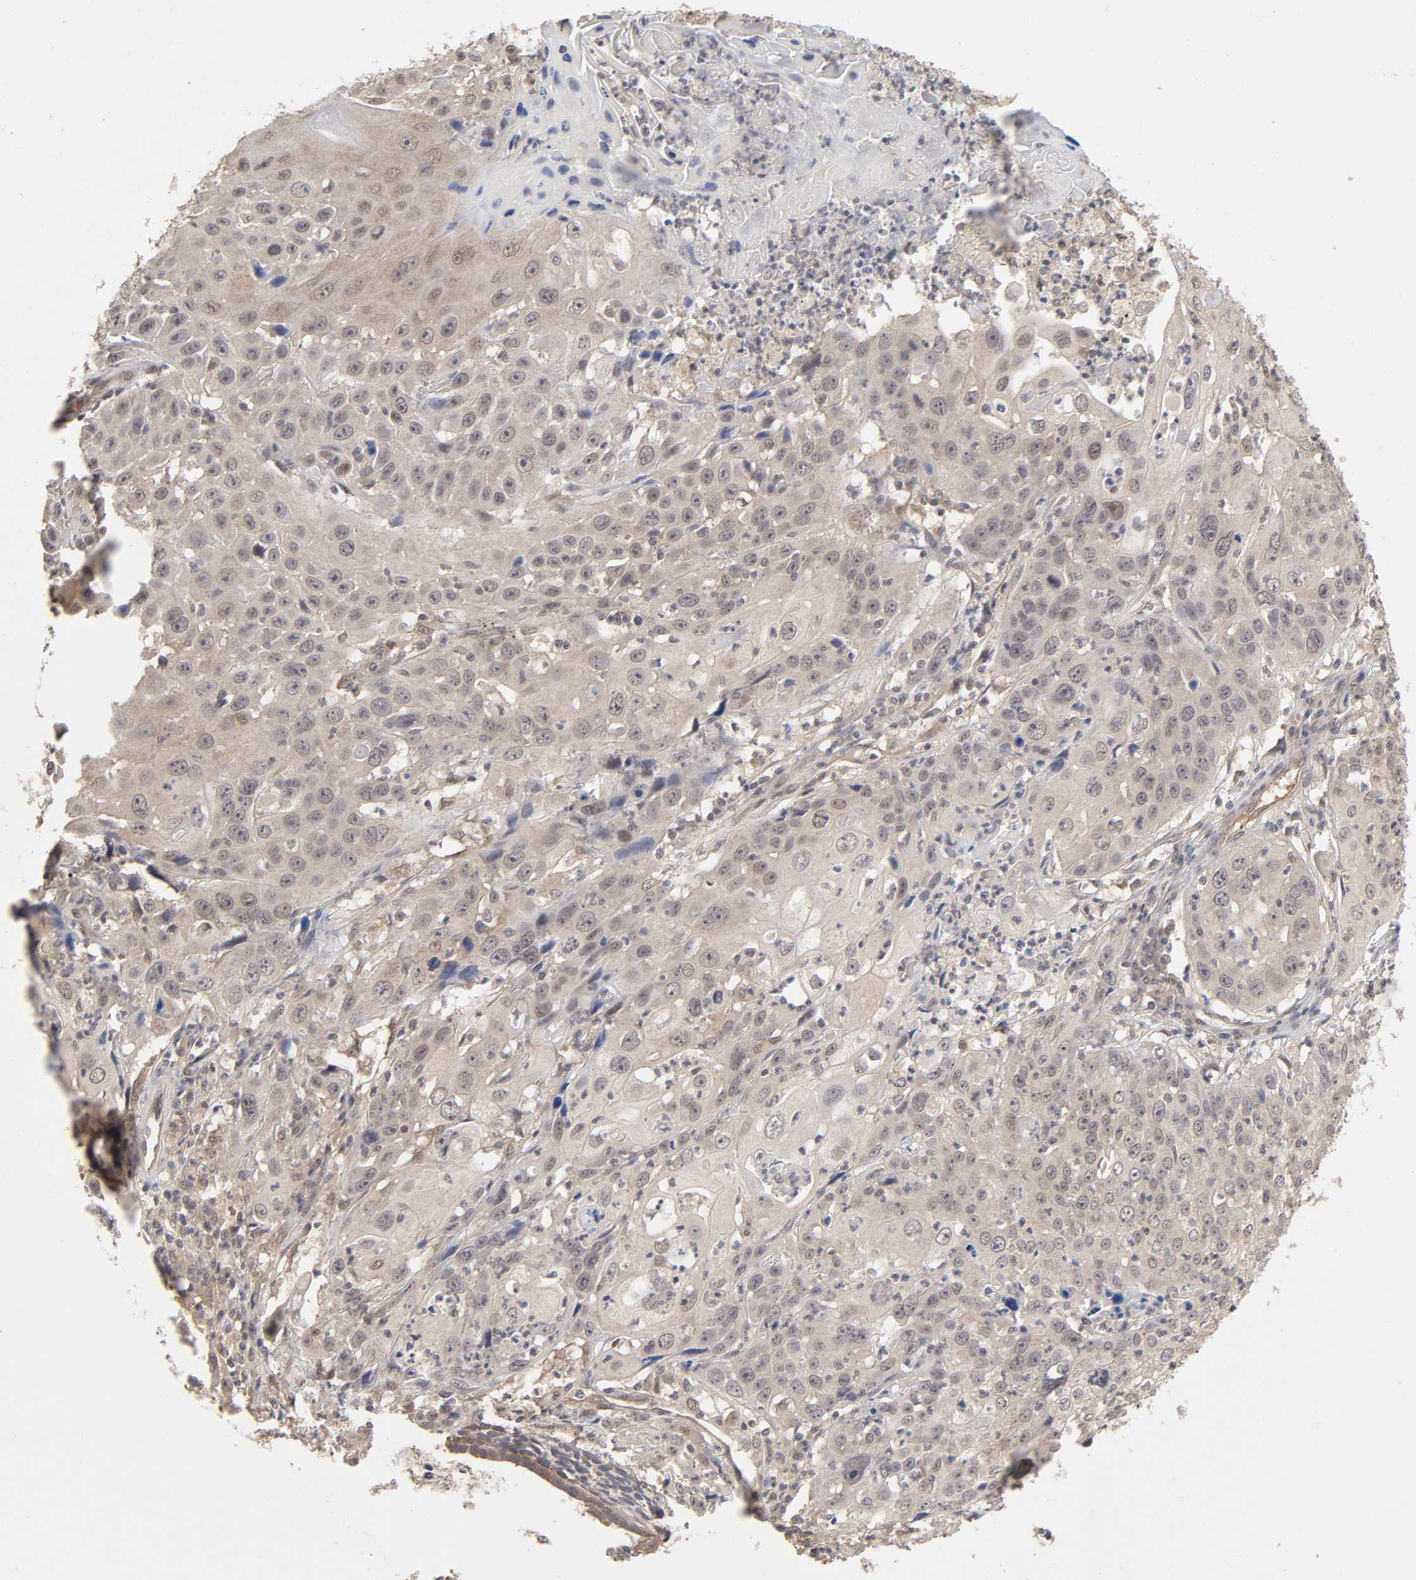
{"staining": {"intensity": "weak", "quantity": "25%-75%", "location": "cytoplasmic/membranous"}, "tissue": "cervical cancer", "cell_type": "Tumor cells", "image_type": "cancer", "snomed": [{"axis": "morphology", "description": "Squamous cell carcinoma, NOS"}, {"axis": "topography", "description": "Cervix"}], "caption": "Immunohistochemical staining of human cervical cancer (squamous cell carcinoma) displays weak cytoplasmic/membranous protein staining in about 25%-75% of tumor cells.", "gene": "MAPK1", "patient": {"sex": "female", "age": 39}}